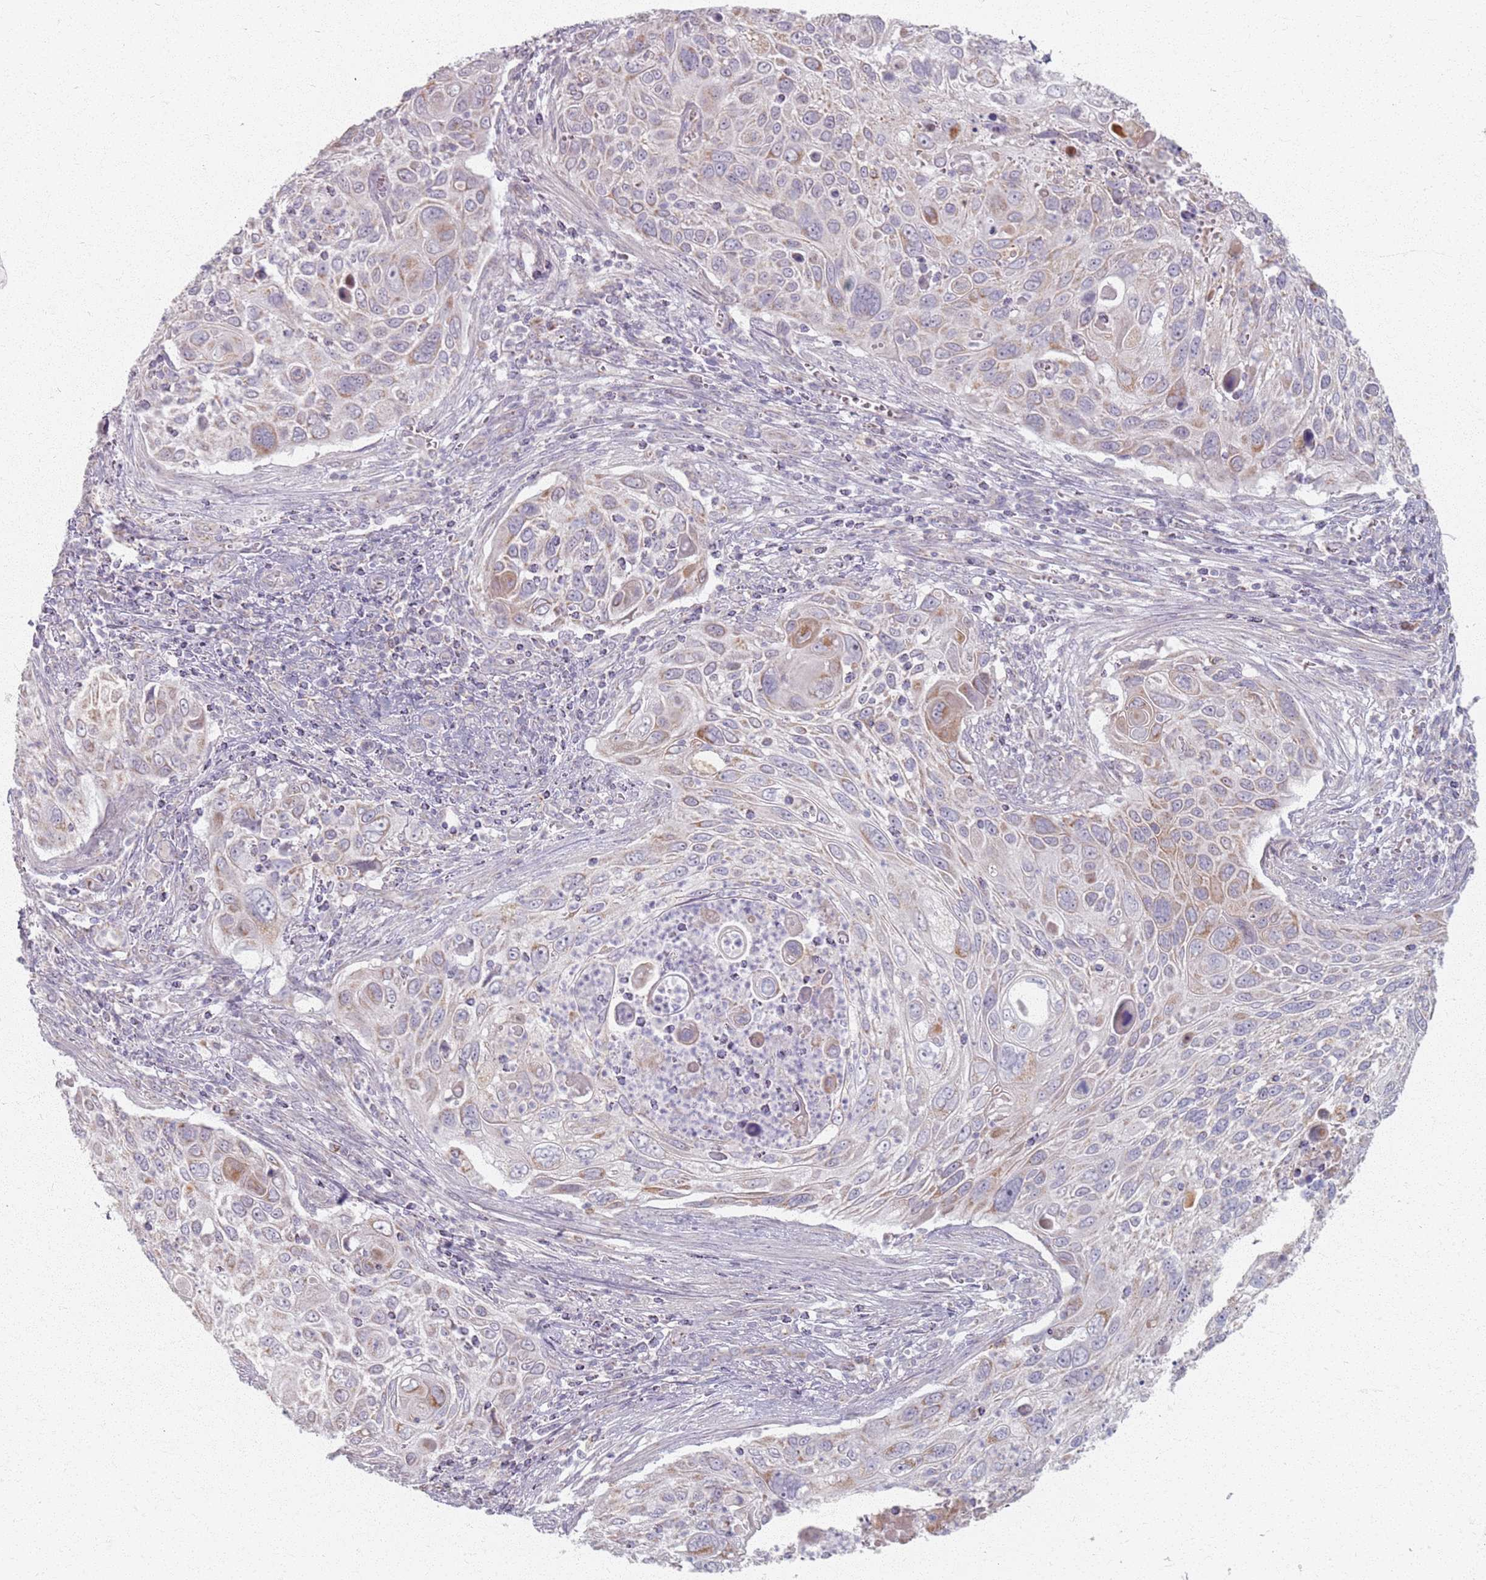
{"staining": {"intensity": "weak", "quantity": "<25%", "location": "cytoplasmic/membranous"}, "tissue": "cervical cancer", "cell_type": "Tumor cells", "image_type": "cancer", "snomed": [{"axis": "morphology", "description": "Squamous cell carcinoma, NOS"}, {"axis": "topography", "description": "Cervix"}], "caption": "Immunohistochemical staining of human cervical squamous cell carcinoma displays no significant expression in tumor cells.", "gene": "PKD2L2", "patient": {"sex": "female", "age": 70}}